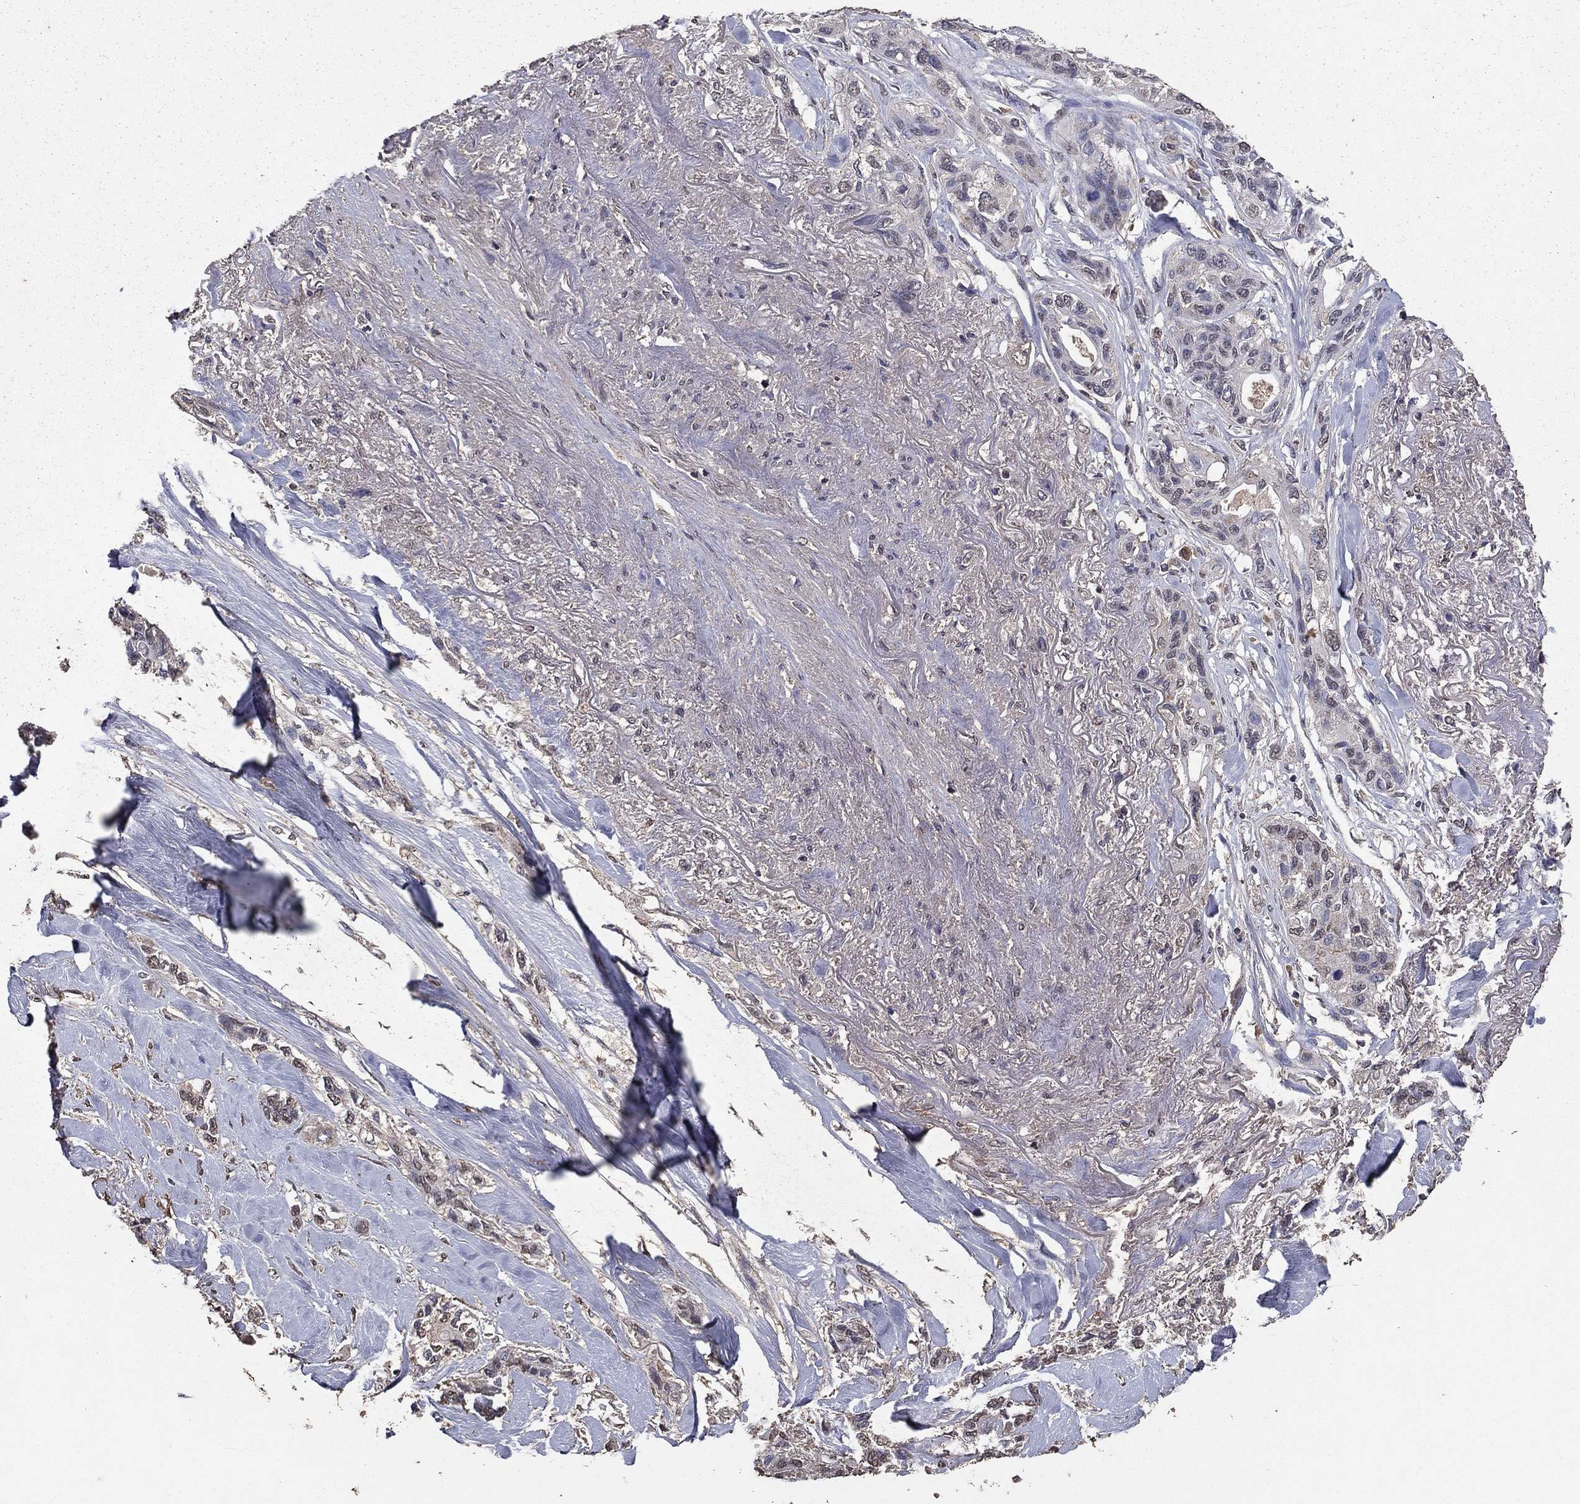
{"staining": {"intensity": "negative", "quantity": "none", "location": "none"}, "tissue": "lung cancer", "cell_type": "Tumor cells", "image_type": "cancer", "snomed": [{"axis": "morphology", "description": "Squamous cell carcinoma, NOS"}, {"axis": "topography", "description": "Lung"}], "caption": "Tumor cells are negative for protein expression in human lung cancer (squamous cell carcinoma).", "gene": "SERPINA5", "patient": {"sex": "female", "age": 70}}